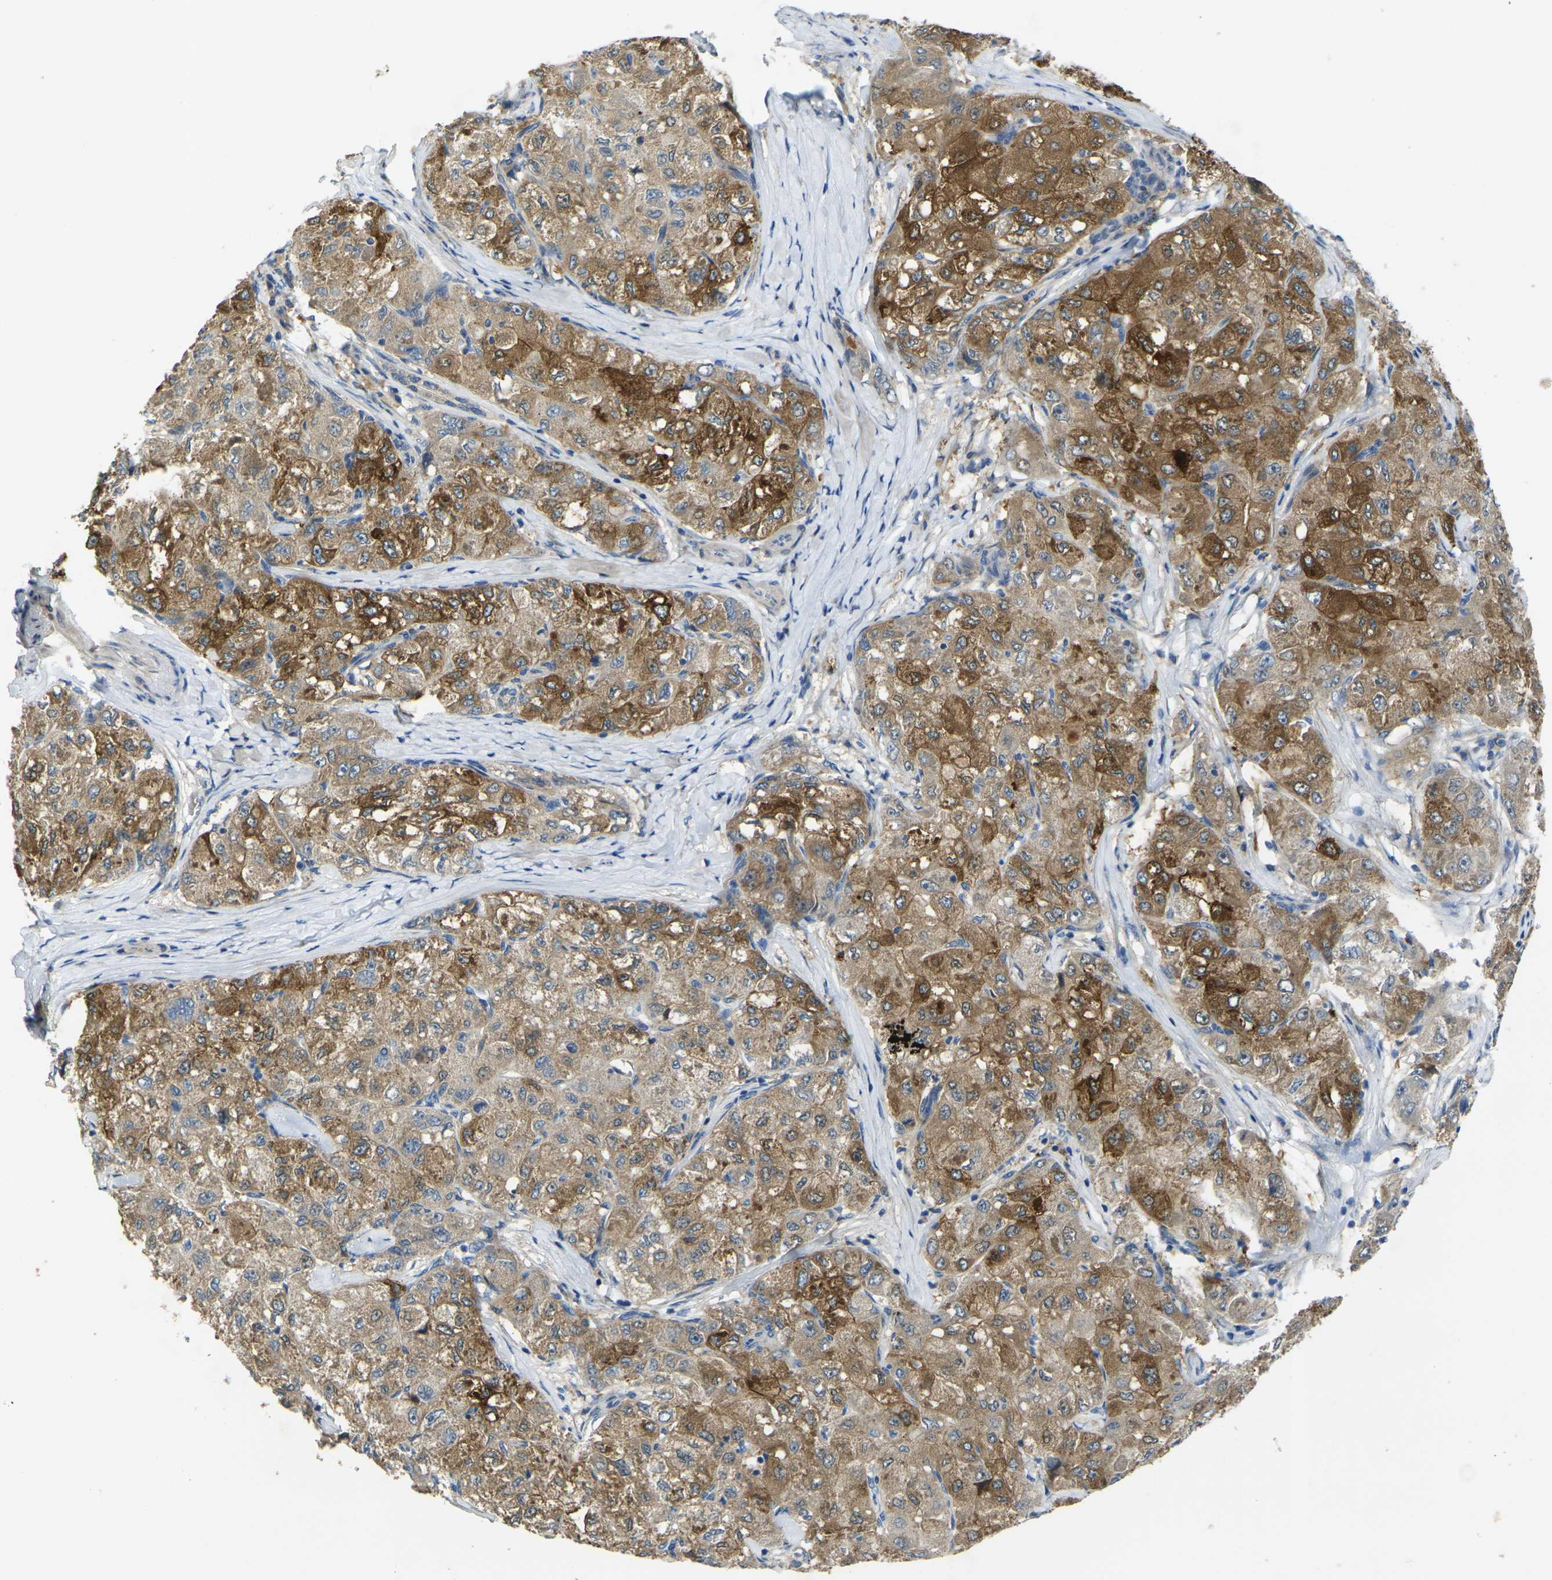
{"staining": {"intensity": "moderate", "quantity": ">75%", "location": "cytoplasmic/membranous"}, "tissue": "liver cancer", "cell_type": "Tumor cells", "image_type": "cancer", "snomed": [{"axis": "morphology", "description": "Carcinoma, Hepatocellular, NOS"}, {"axis": "topography", "description": "Liver"}], "caption": "High-power microscopy captured an IHC micrograph of hepatocellular carcinoma (liver), revealing moderate cytoplasmic/membranous expression in approximately >75% of tumor cells.", "gene": "GNA12", "patient": {"sex": "male", "age": 80}}